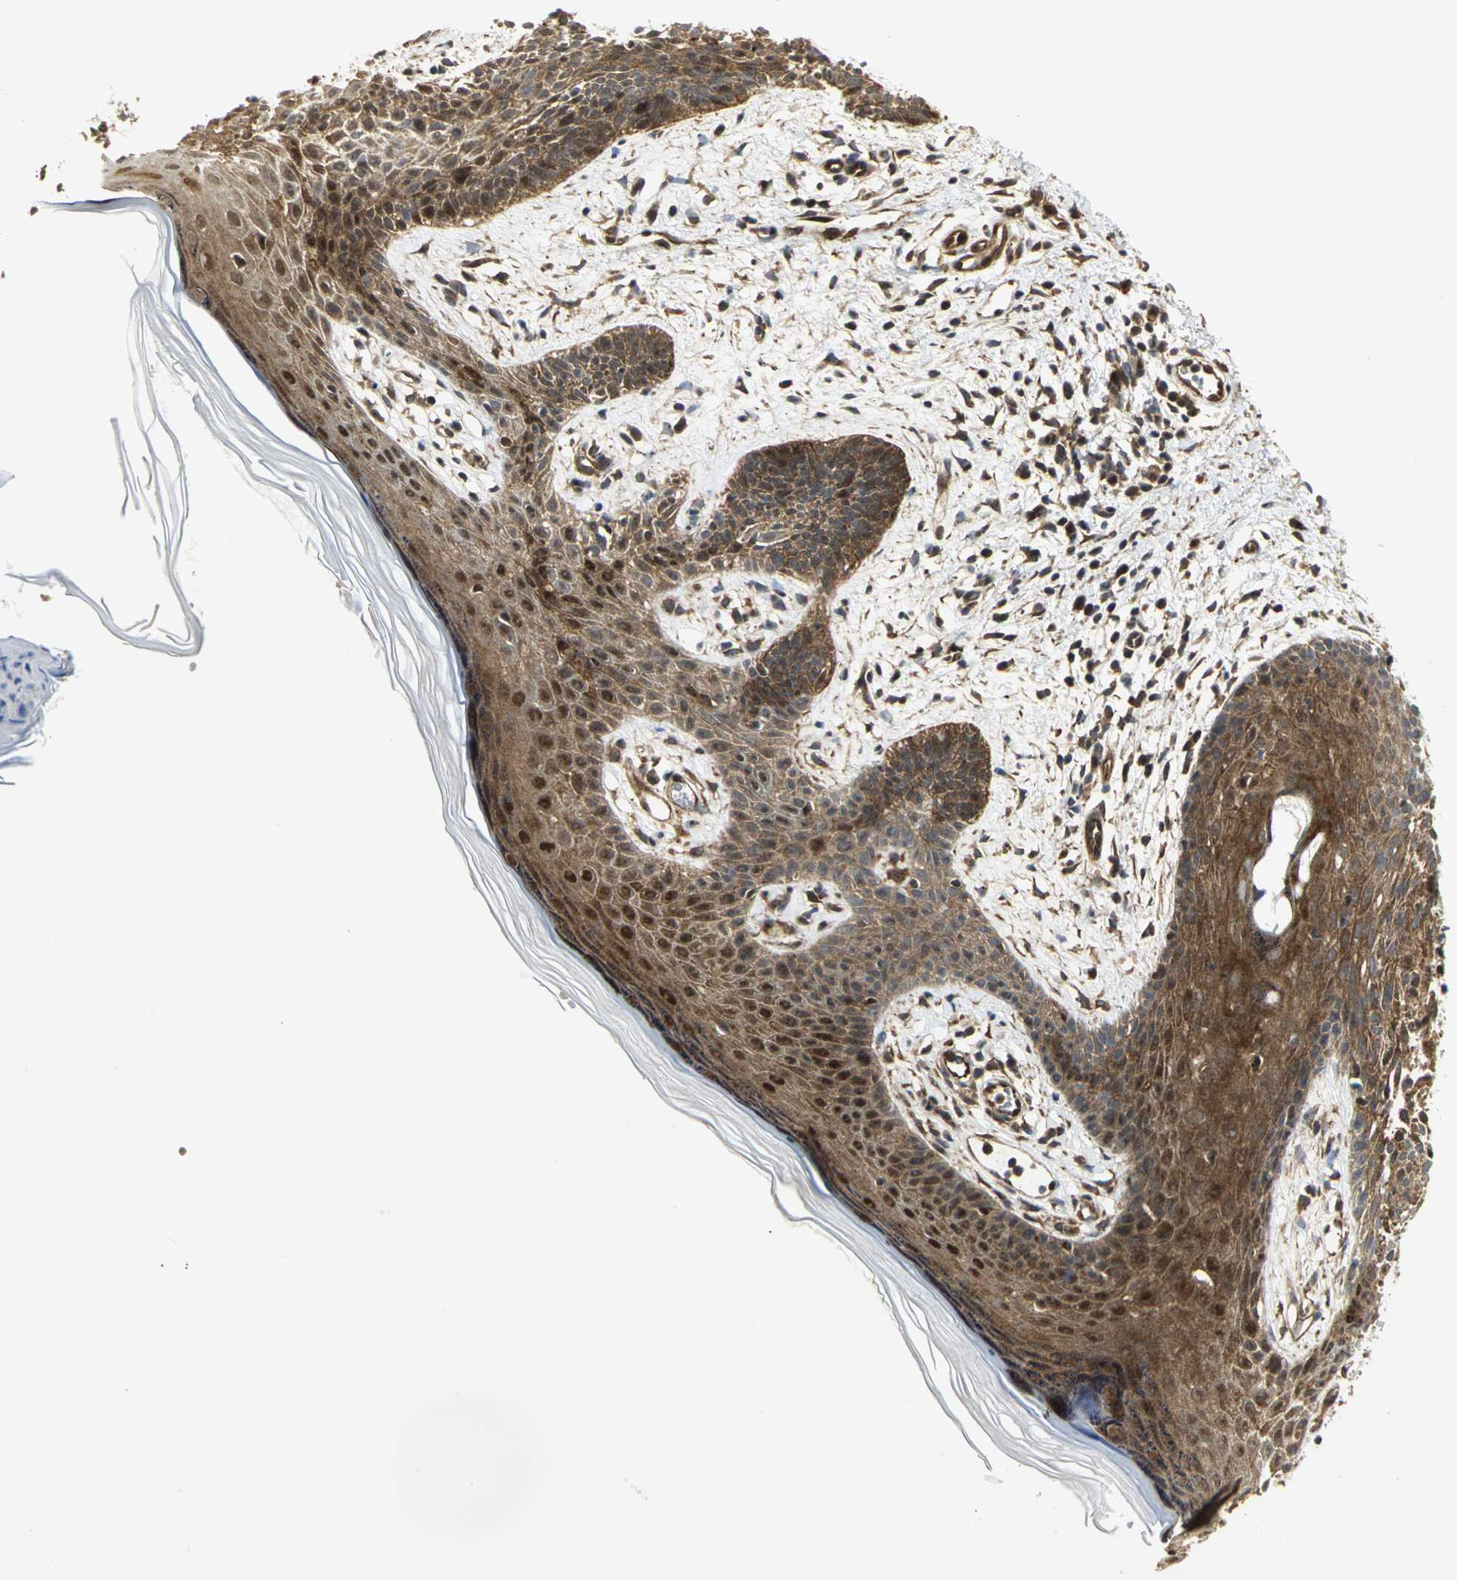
{"staining": {"intensity": "strong", "quantity": ">75%", "location": "cytoplasmic/membranous,nuclear"}, "tissue": "skin cancer", "cell_type": "Tumor cells", "image_type": "cancer", "snomed": [{"axis": "morphology", "description": "Normal tissue, NOS"}, {"axis": "morphology", "description": "Basal cell carcinoma"}, {"axis": "topography", "description": "Skin"}], "caption": "This histopathology image reveals immunohistochemistry (IHC) staining of human basal cell carcinoma (skin), with high strong cytoplasmic/membranous and nuclear positivity in approximately >75% of tumor cells.", "gene": "EEA1", "patient": {"sex": "female", "age": 69}}